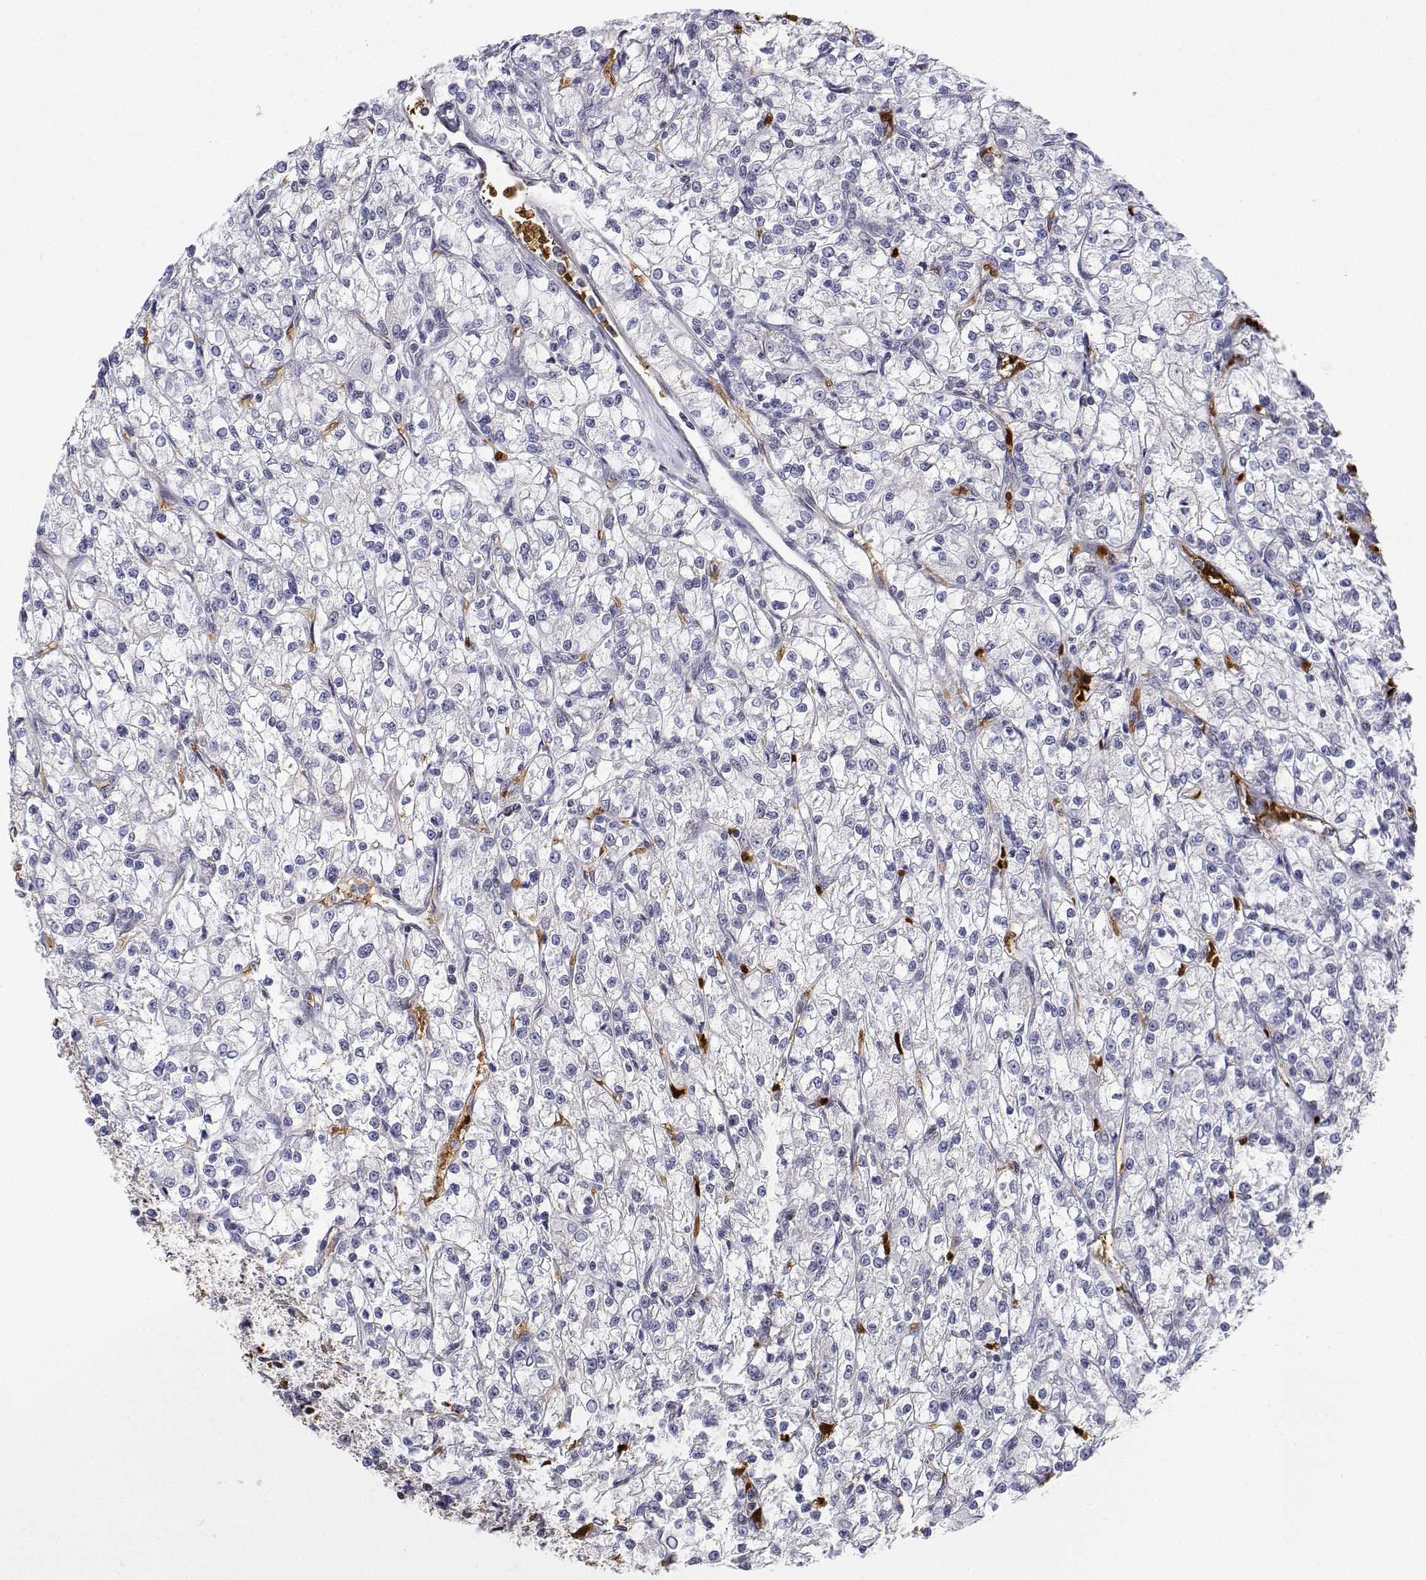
{"staining": {"intensity": "negative", "quantity": "none", "location": "none"}, "tissue": "renal cancer", "cell_type": "Tumor cells", "image_type": "cancer", "snomed": [{"axis": "morphology", "description": "Adenocarcinoma, NOS"}, {"axis": "topography", "description": "Kidney"}], "caption": "Tumor cells show no significant protein staining in renal cancer (adenocarcinoma). (Brightfield microscopy of DAB immunohistochemistry at high magnification).", "gene": "ADAR", "patient": {"sex": "female", "age": 59}}